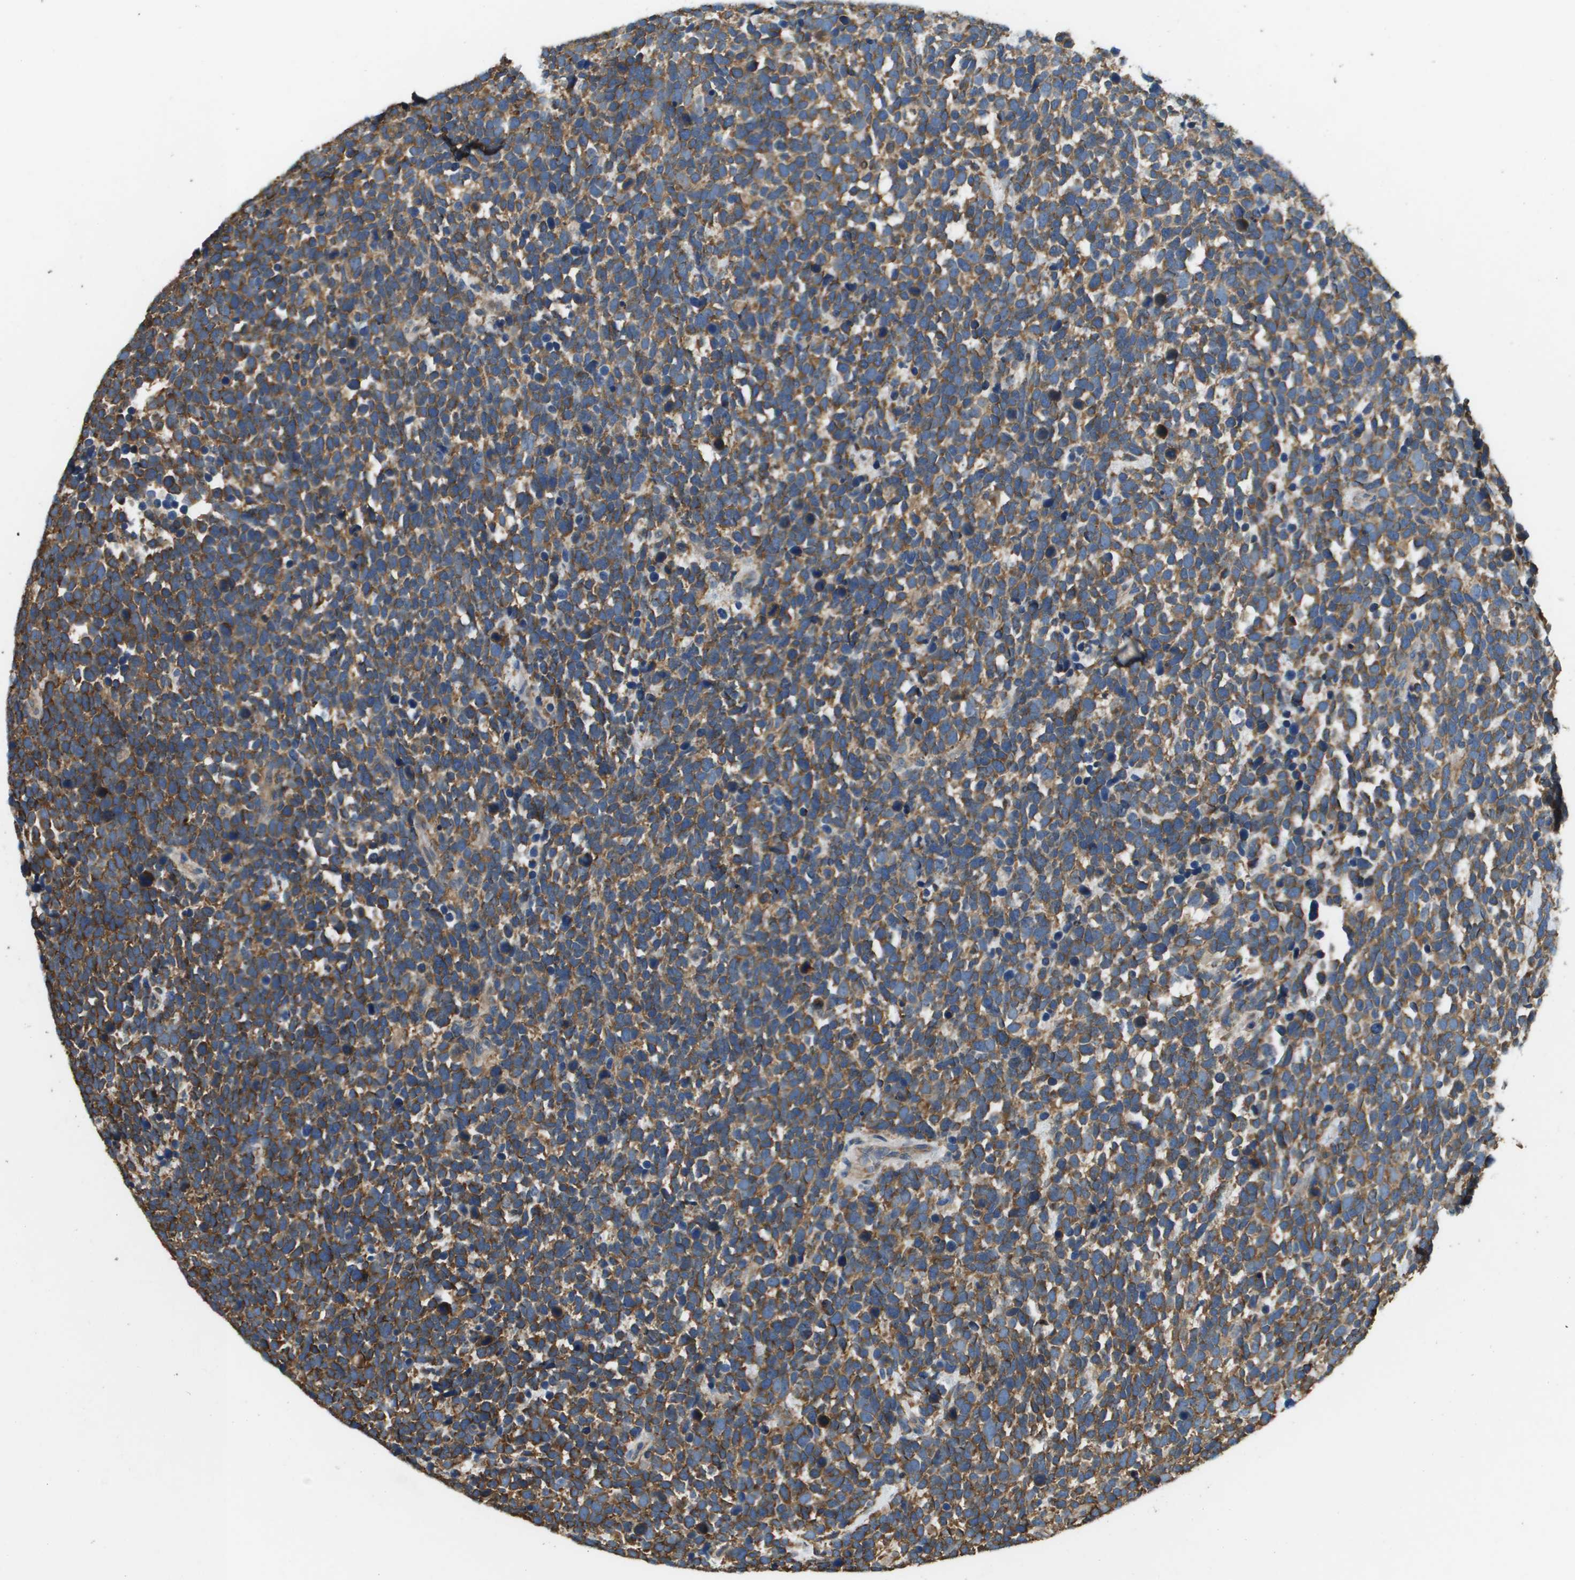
{"staining": {"intensity": "moderate", "quantity": ">75%", "location": "cytoplasmic/membranous"}, "tissue": "urothelial cancer", "cell_type": "Tumor cells", "image_type": "cancer", "snomed": [{"axis": "morphology", "description": "Urothelial carcinoma, High grade"}, {"axis": "topography", "description": "Urinary bladder"}], "caption": "Immunohistochemical staining of urothelial cancer demonstrates medium levels of moderate cytoplasmic/membranous positivity in approximately >75% of tumor cells.", "gene": "SAMSN1", "patient": {"sex": "female", "age": 82}}